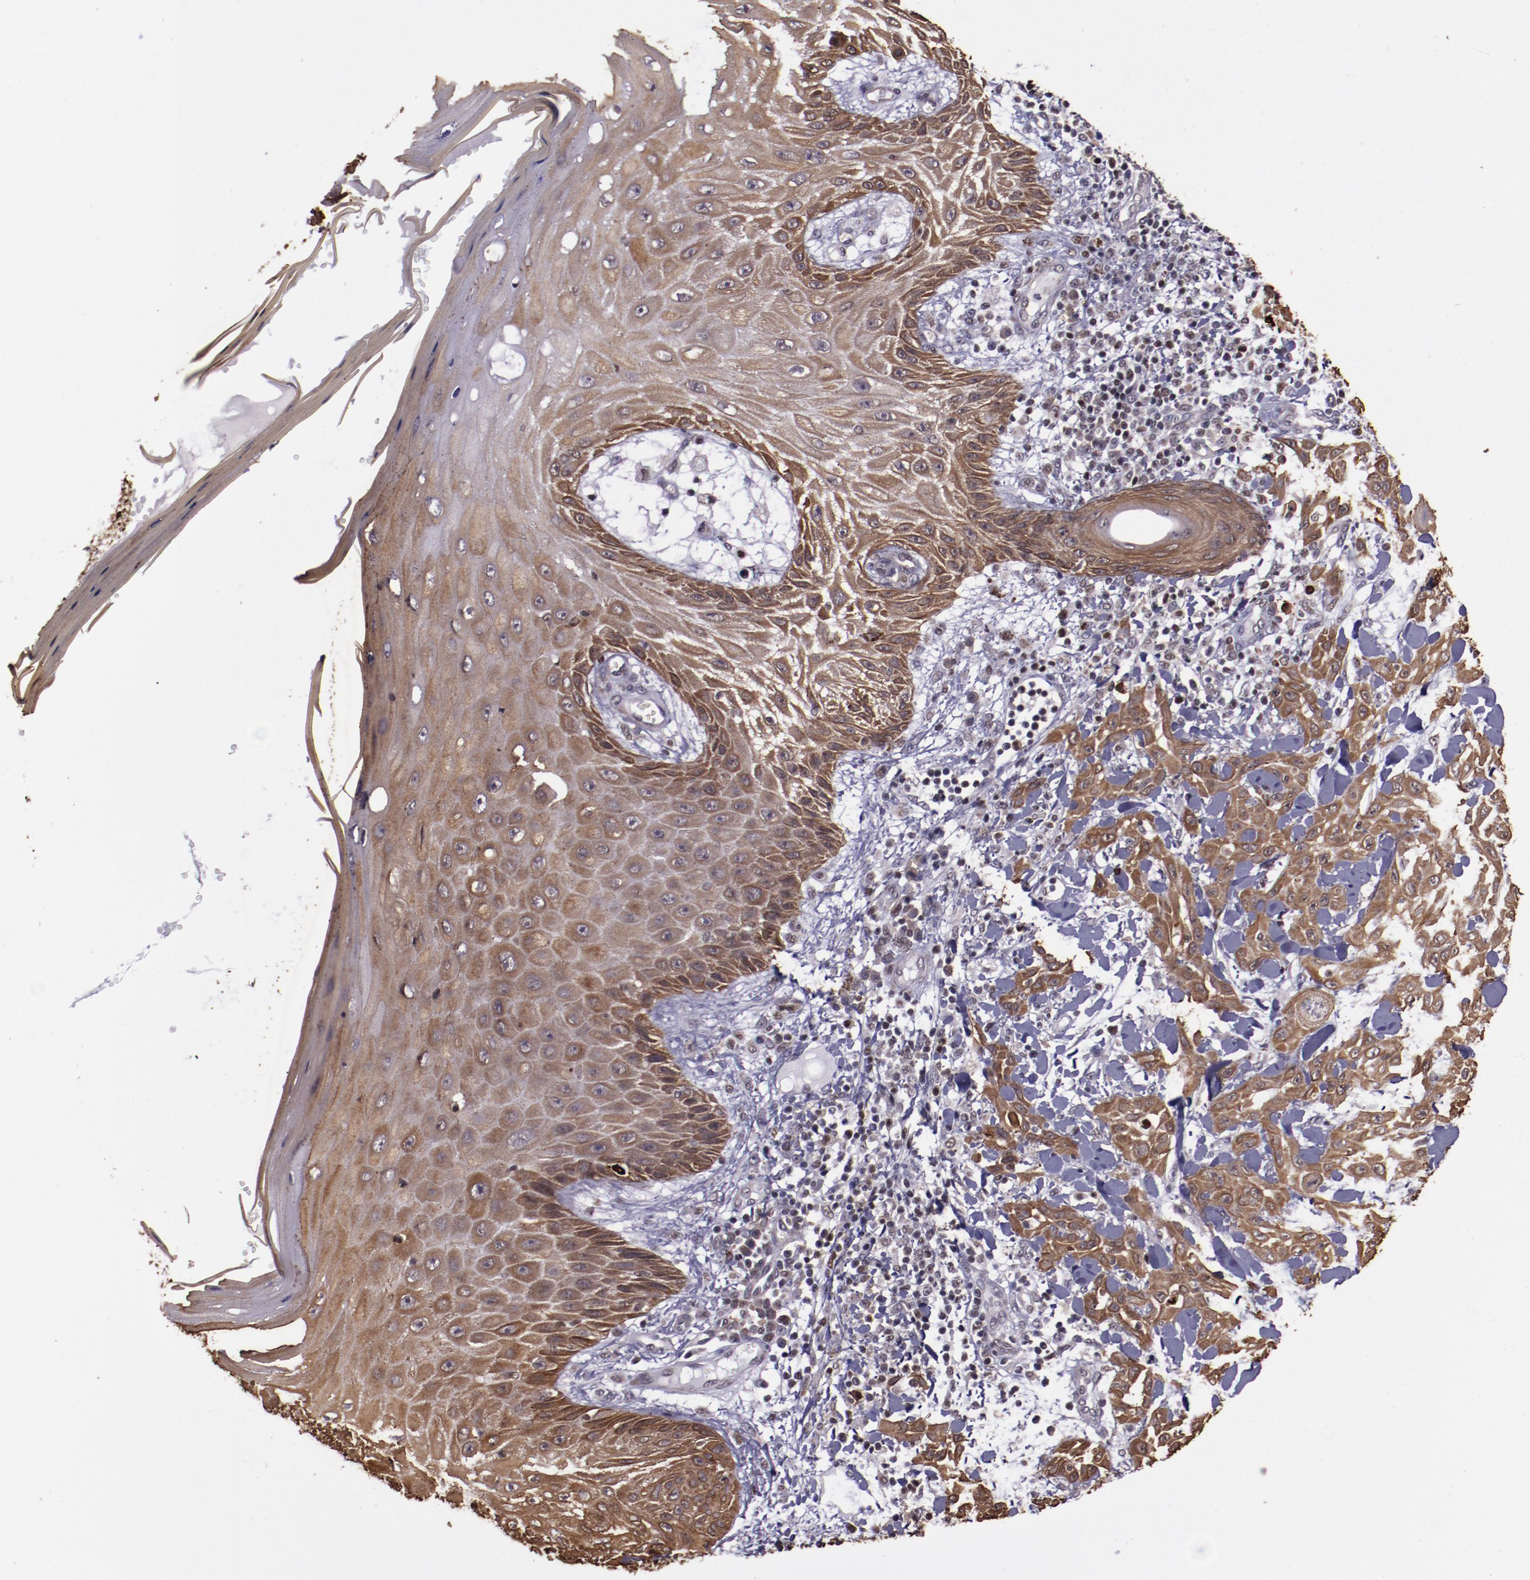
{"staining": {"intensity": "moderate", "quantity": ">75%", "location": "cytoplasmic/membranous"}, "tissue": "skin cancer", "cell_type": "Tumor cells", "image_type": "cancer", "snomed": [{"axis": "morphology", "description": "Squamous cell carcinoma, NOS"}, {"axis": "topography", "description": "Skin"}], "caption": "Brown immunohistochemical staining in skin cancer (squamous cell carcinoma) demonstrates moderate cytoplasmic/membranous expression in about >75% of tumor cells.", "gene": "ELF1", "patient": {"sex": "male", "age": 24}}